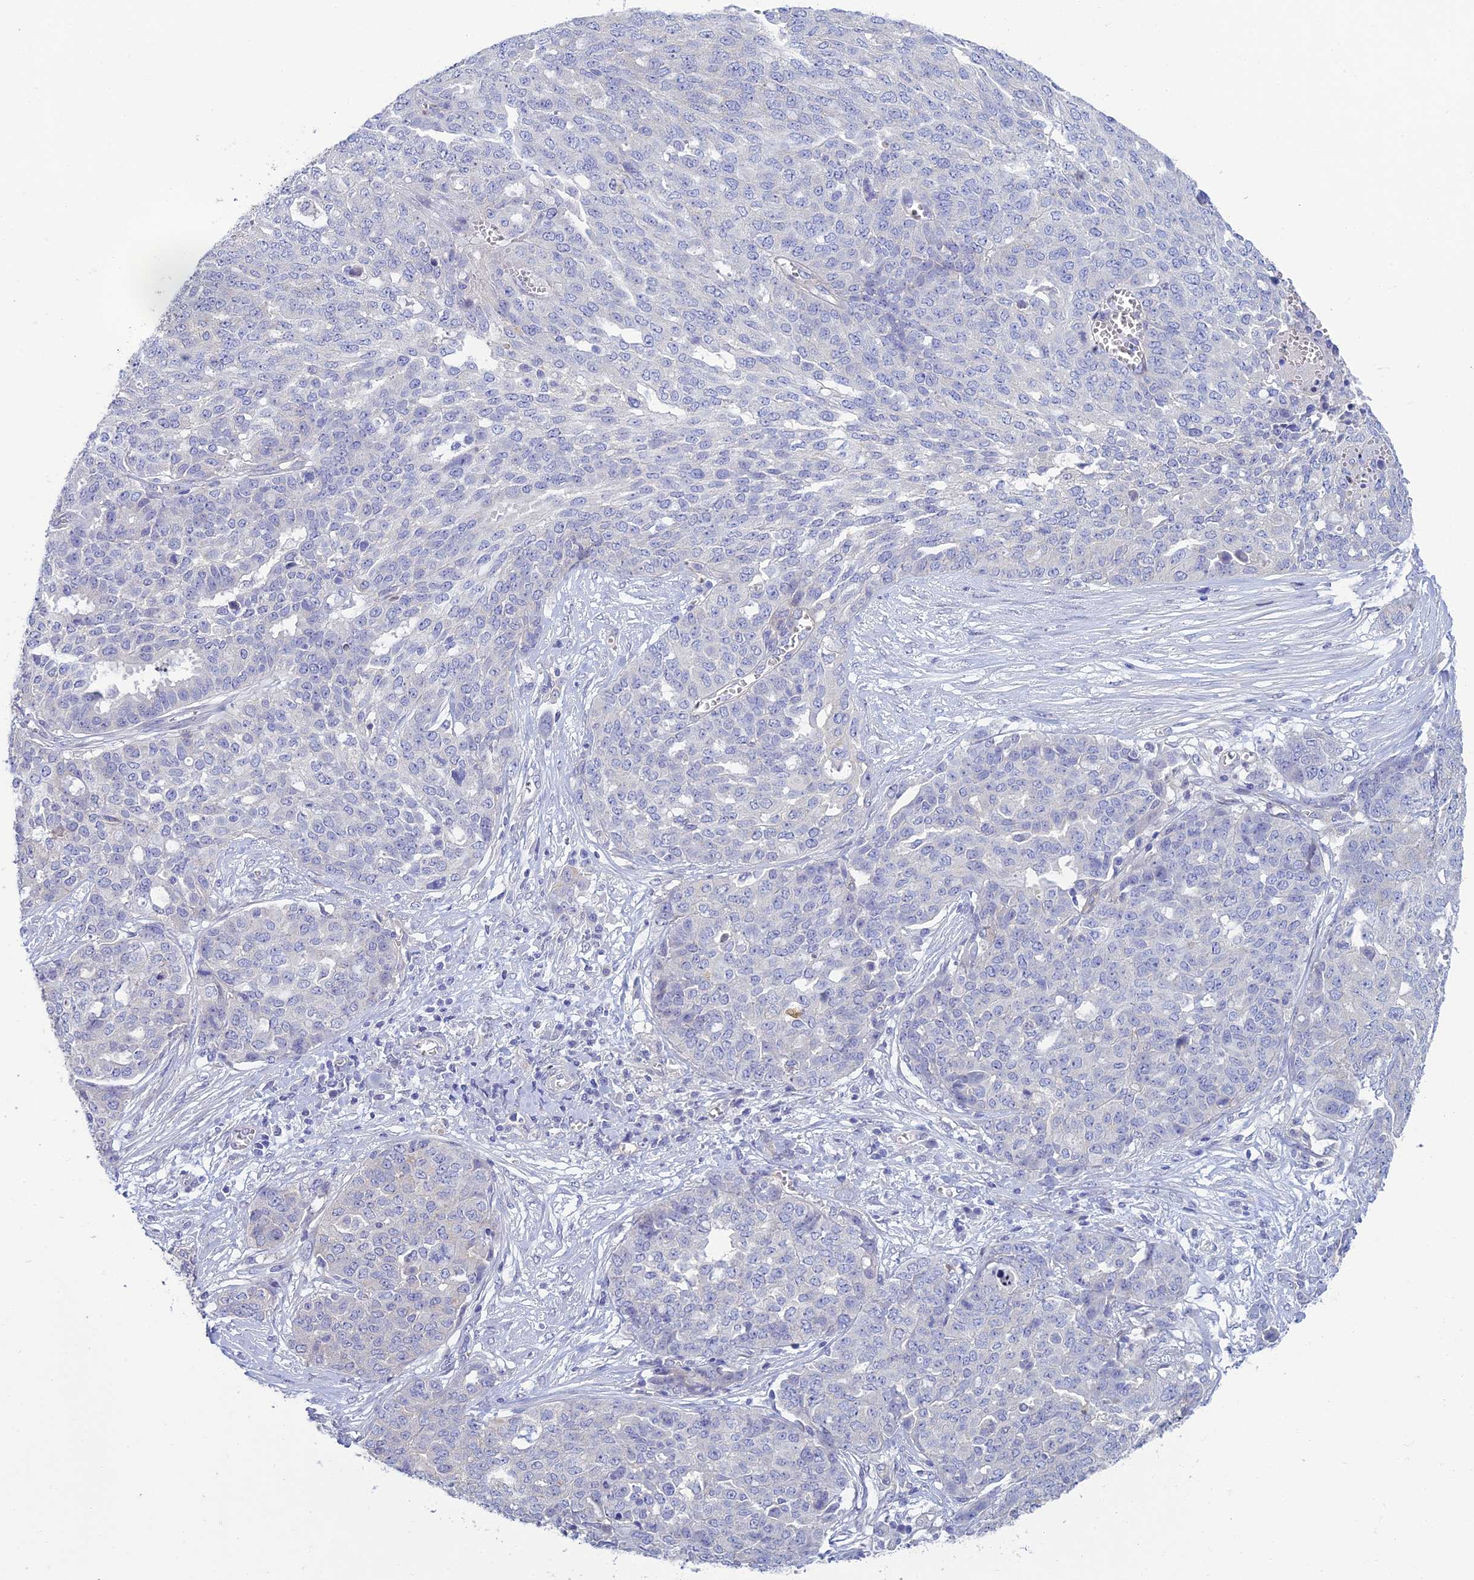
{"staining": {"intensity": "negative", "quantity": "none", "location": "none"}, "tissue": "ovarian cancer", "cell_type": "Tumor cells", "image_type": "cancer", "snomed": [{"axis": "morphology", "description": "Cystadenocarcinoma, serous, NOS"}, {"axis": "topography", "description": "Soft tissue"}, {"axis": "topography", "description": "Ovary"}], "caption": "DAB immunohistochemical staining of ovarian cancer displays no significant expression in tumor cells. (DAB IHC with hematoxylin counter stain).", "gene": "NEURL1", "patient": {"sex": "female", "age": 57}}